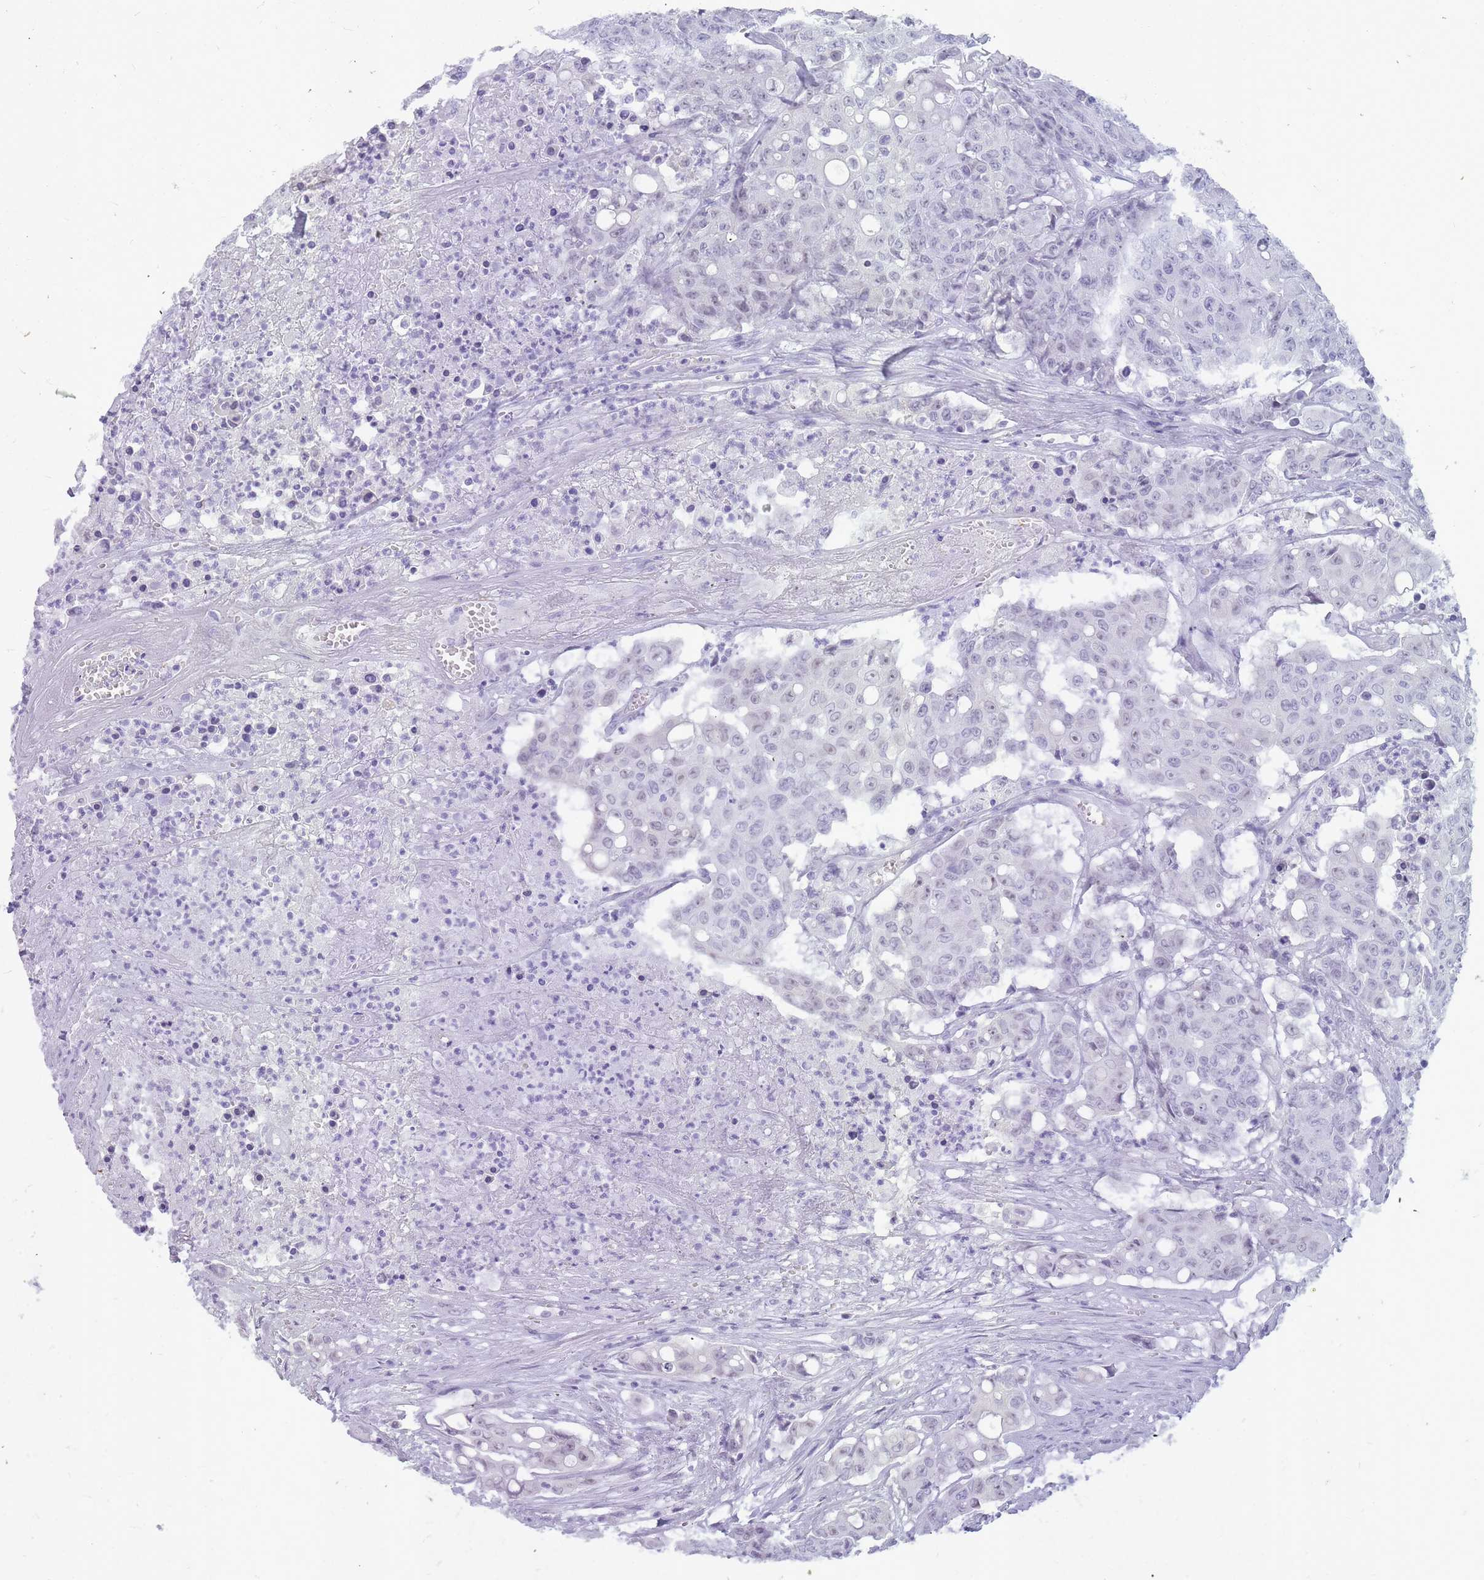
{"staining": {"intensity": "negative", "quantity": "none", "location": "none"}, "tissue": "colorectal cancer", "cell_type": "Tumor cells", "image_type": "cancer", "snomed": [{"axis": "morphology", "description": "Adenocarcinoma, NOS"}, {"axis": "topography", "description": "Colon"}], "caption": "Colorectal adenocarcinoma was stained to show a protein in brown. There is no significant staining in tumor cells.", "gene": "INS", "patient": {"sex": "male", "age": 51}}